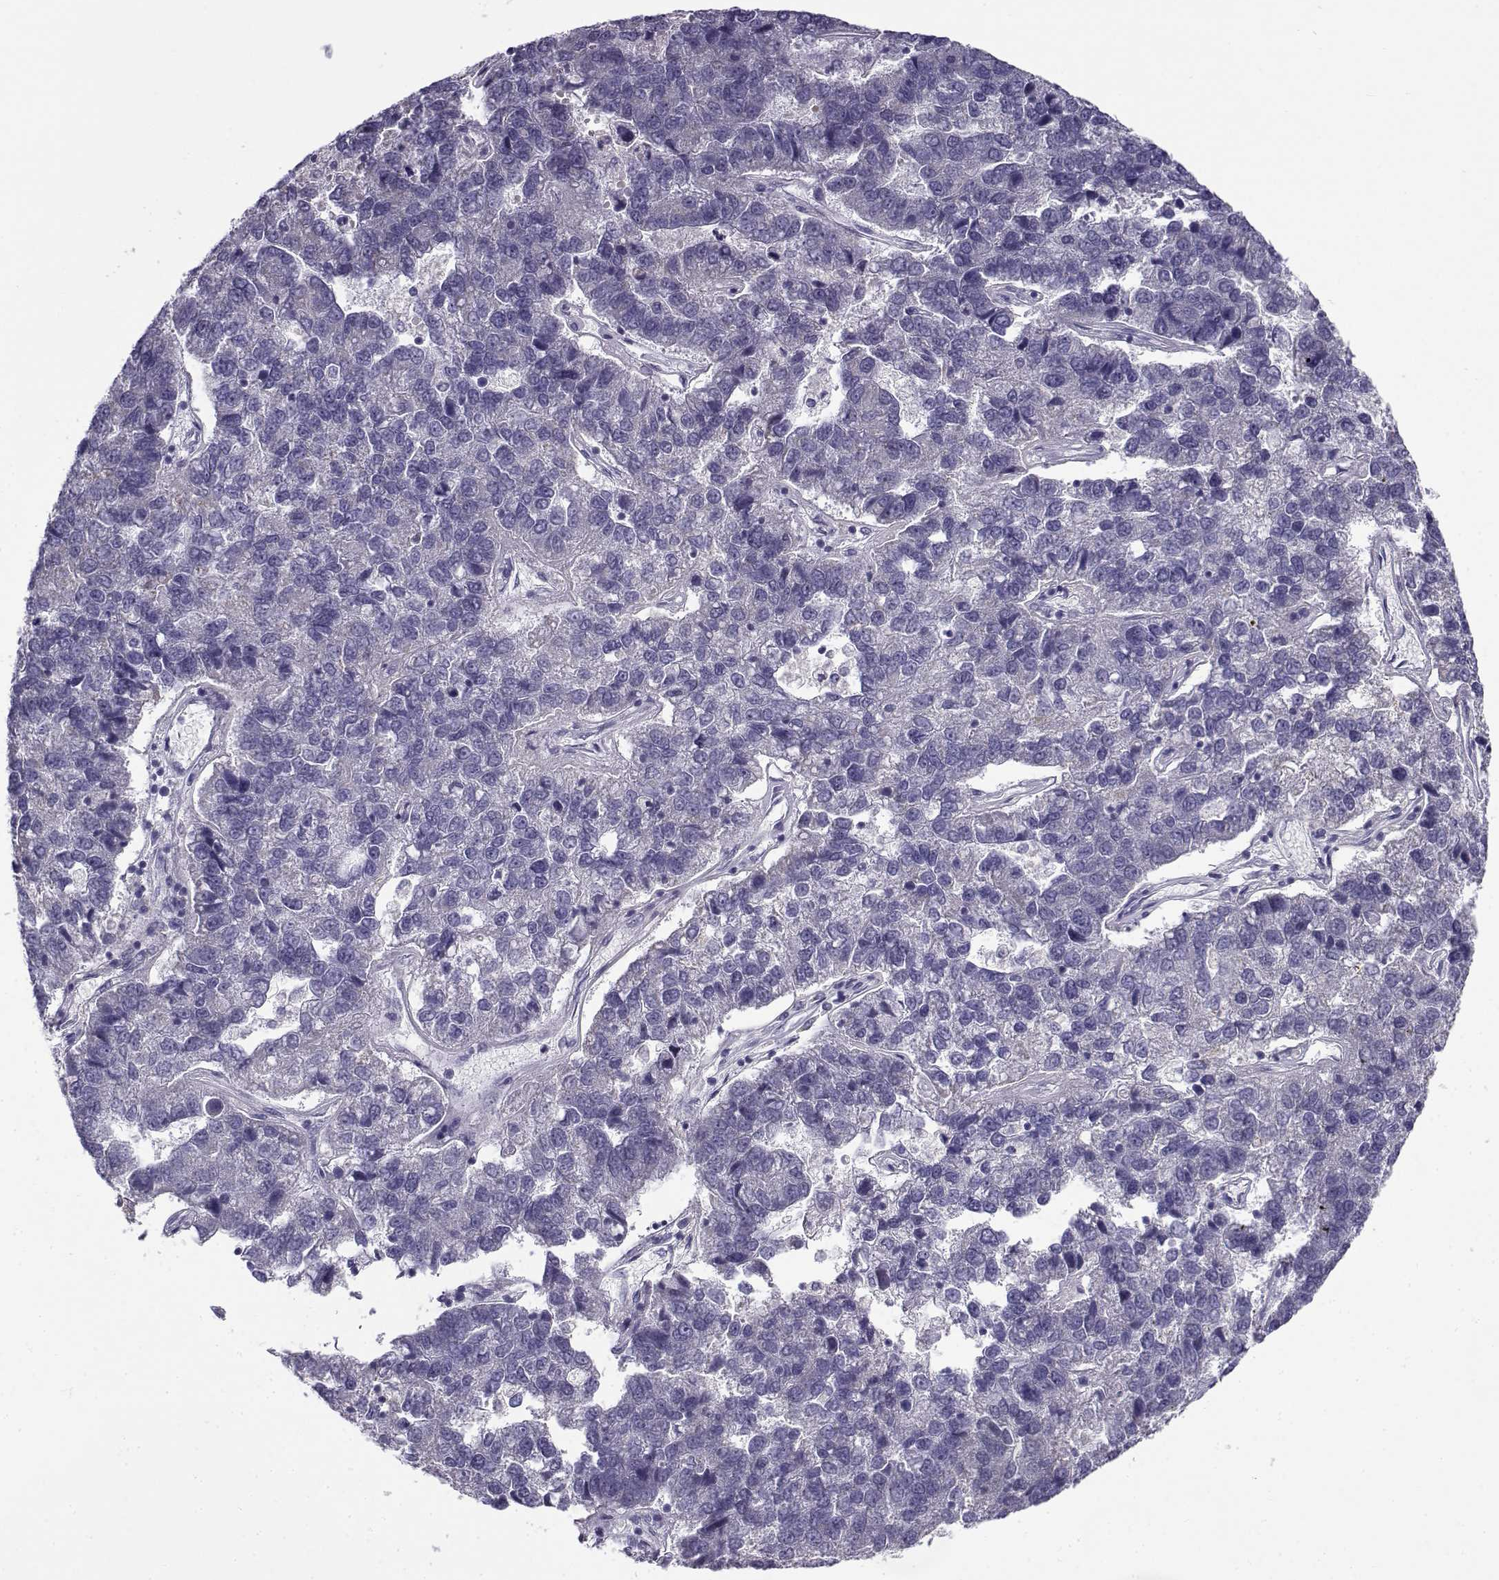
{"staining": {"intensity": "negative", "quantity": "none", "location": "none"}, "tissue": "pancreatic cancer", "cell_type": "Tumor cells", "image_type": "cancer", "snomed": [{"axis": "morphology", "description": "Adenocarcinoma, NOS"}, {"axis": "topography", "description": "Pancreas"}], "caption": "The histopathology image reveals no staining of tumor cells in pancreatic adenocarcinoma.", "gene": "FAM166A", "patient": {"sex": "female", "age": 61}}